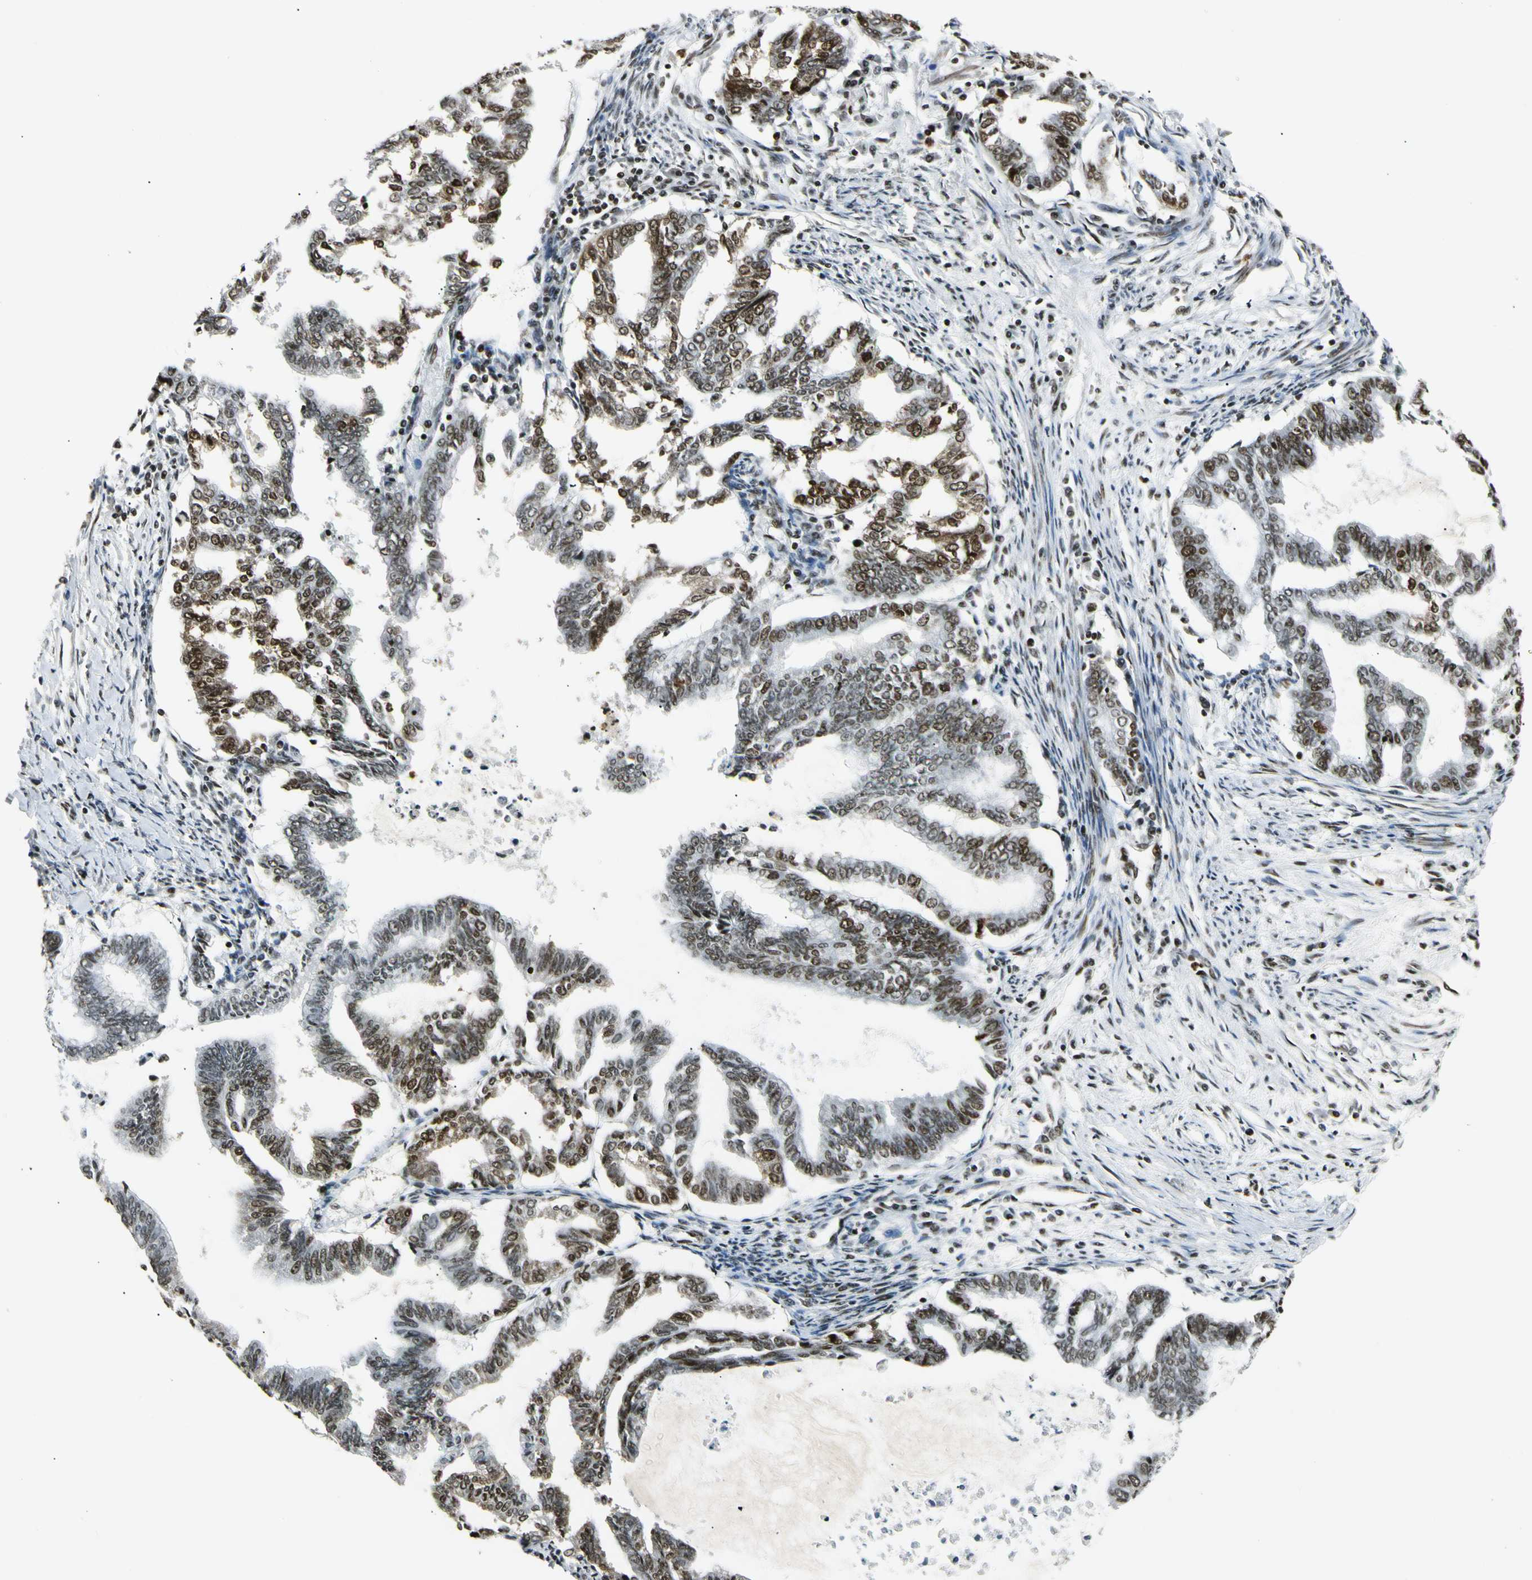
{"staining": {"intensity": "strong", "quantity": ">75%", "location": "nuclear"}, "tissue": "endometrial cancer", "cell_type": "Tumor cells", "image_type": "cancer", "snomed": [{"axis": "morphology", "description": "Adenocarcinoma, NOS"}, {"axis": "topography", "description": "Endometrium"}], "caption": "Endometrial cancer (adenocarcinoma) was stained to show a protein in brown. There is high levels of strong nuclear expression in approximately >75% of tumor cells.", "gene": "UBTF", "patient": {"sex": "female", "age": 79}}